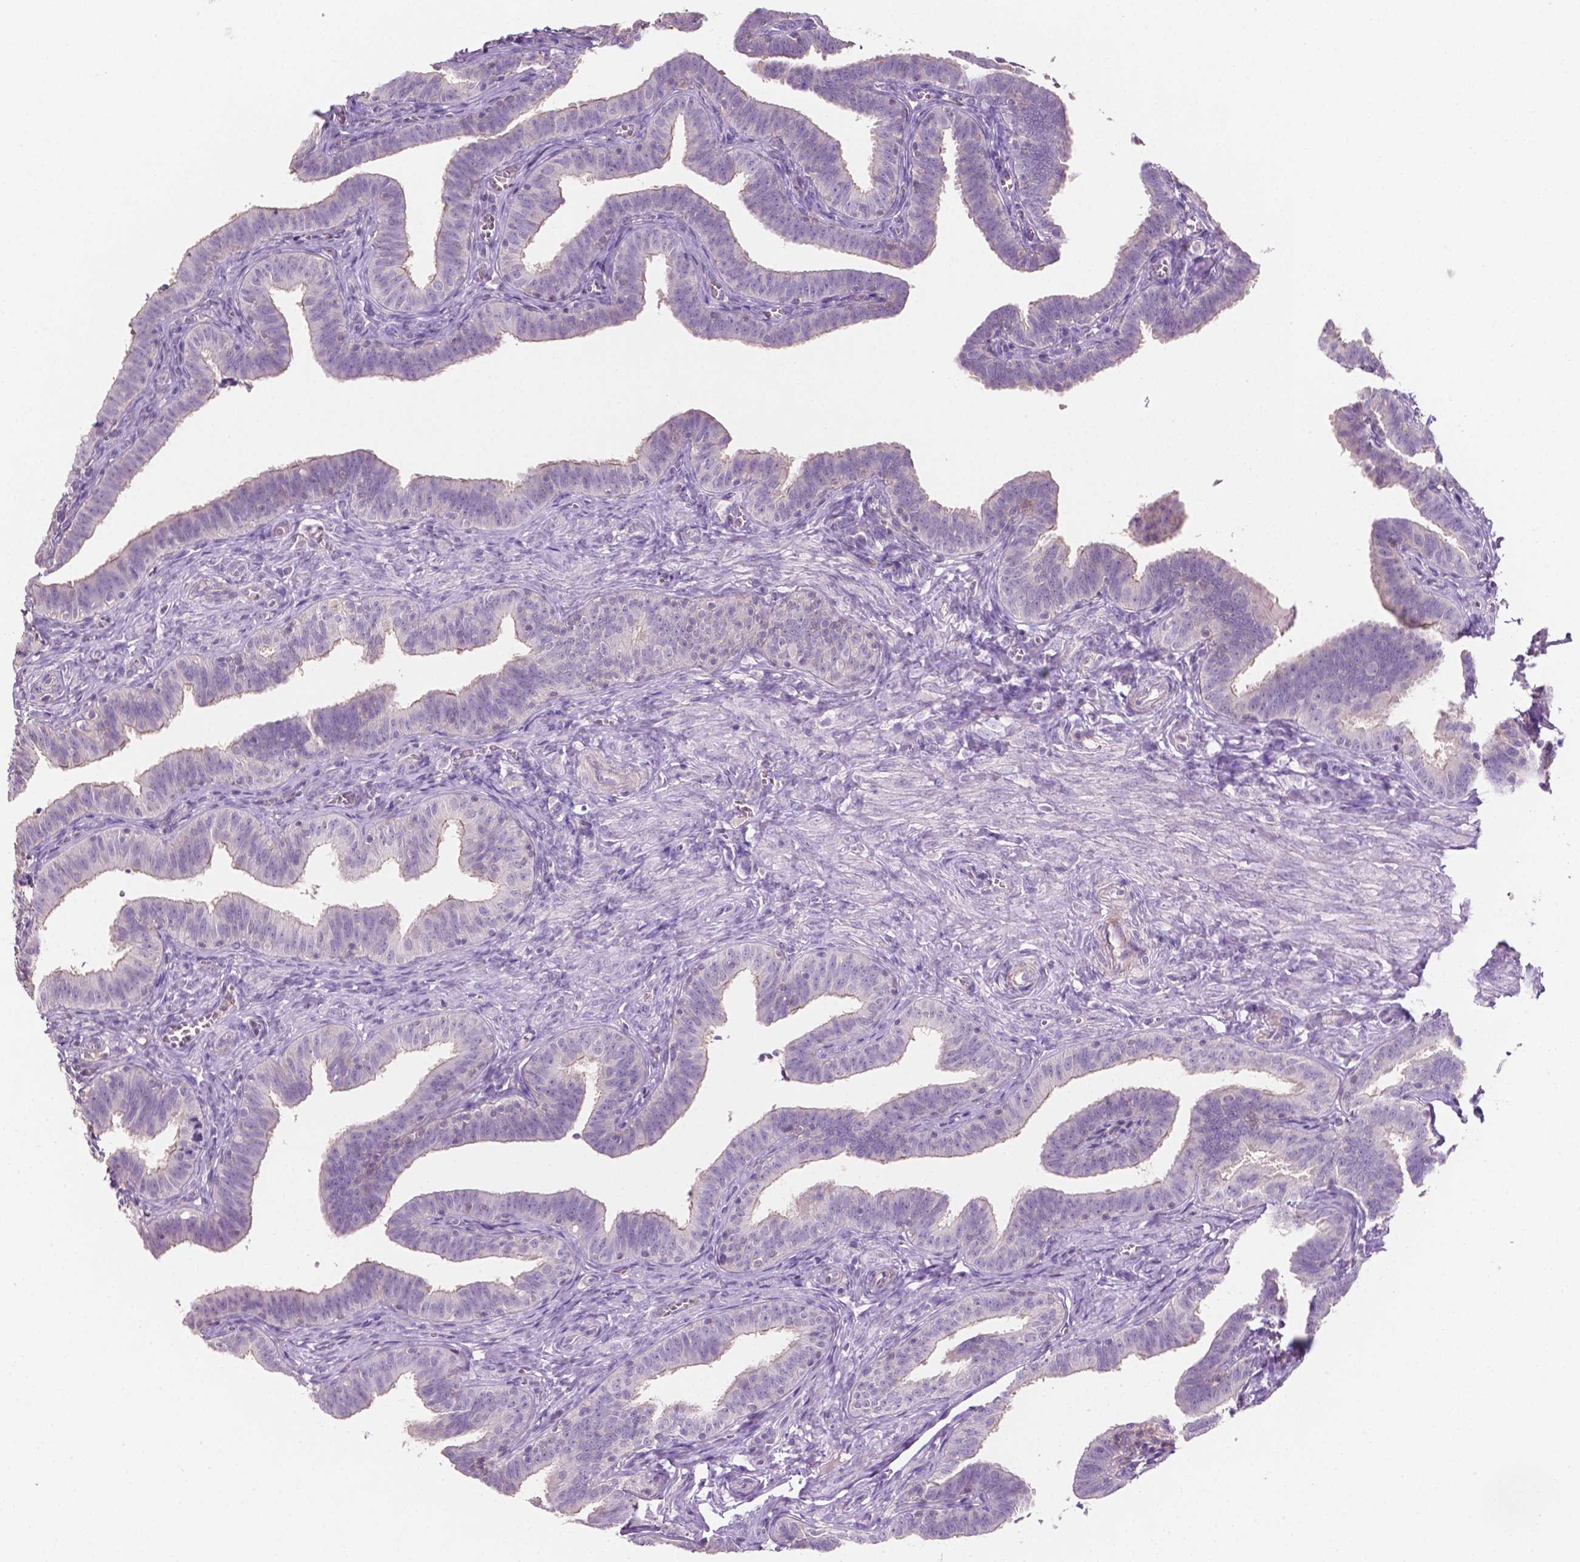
{"staining": {"intensity": "negative", "quantity": "none", "location": "none"}, "tissue": "fallopian tube", "cell_type": "Glandular cells", "image_type": "normal", "snomed": [{"axis": "morphology", "description": "Normal tissue, NOS"}, {"axis": "topography", "description": "Fallopian tube"}], "caption": "IHC photomicrograph of benign fallopian tube: fallopian tube stained with DAB (3,3'-diaminobenzidine) displays no significant protein positivity in glandular cells.", "gene": "EGFR", "patient": {"sex": "female", "age": 25}}